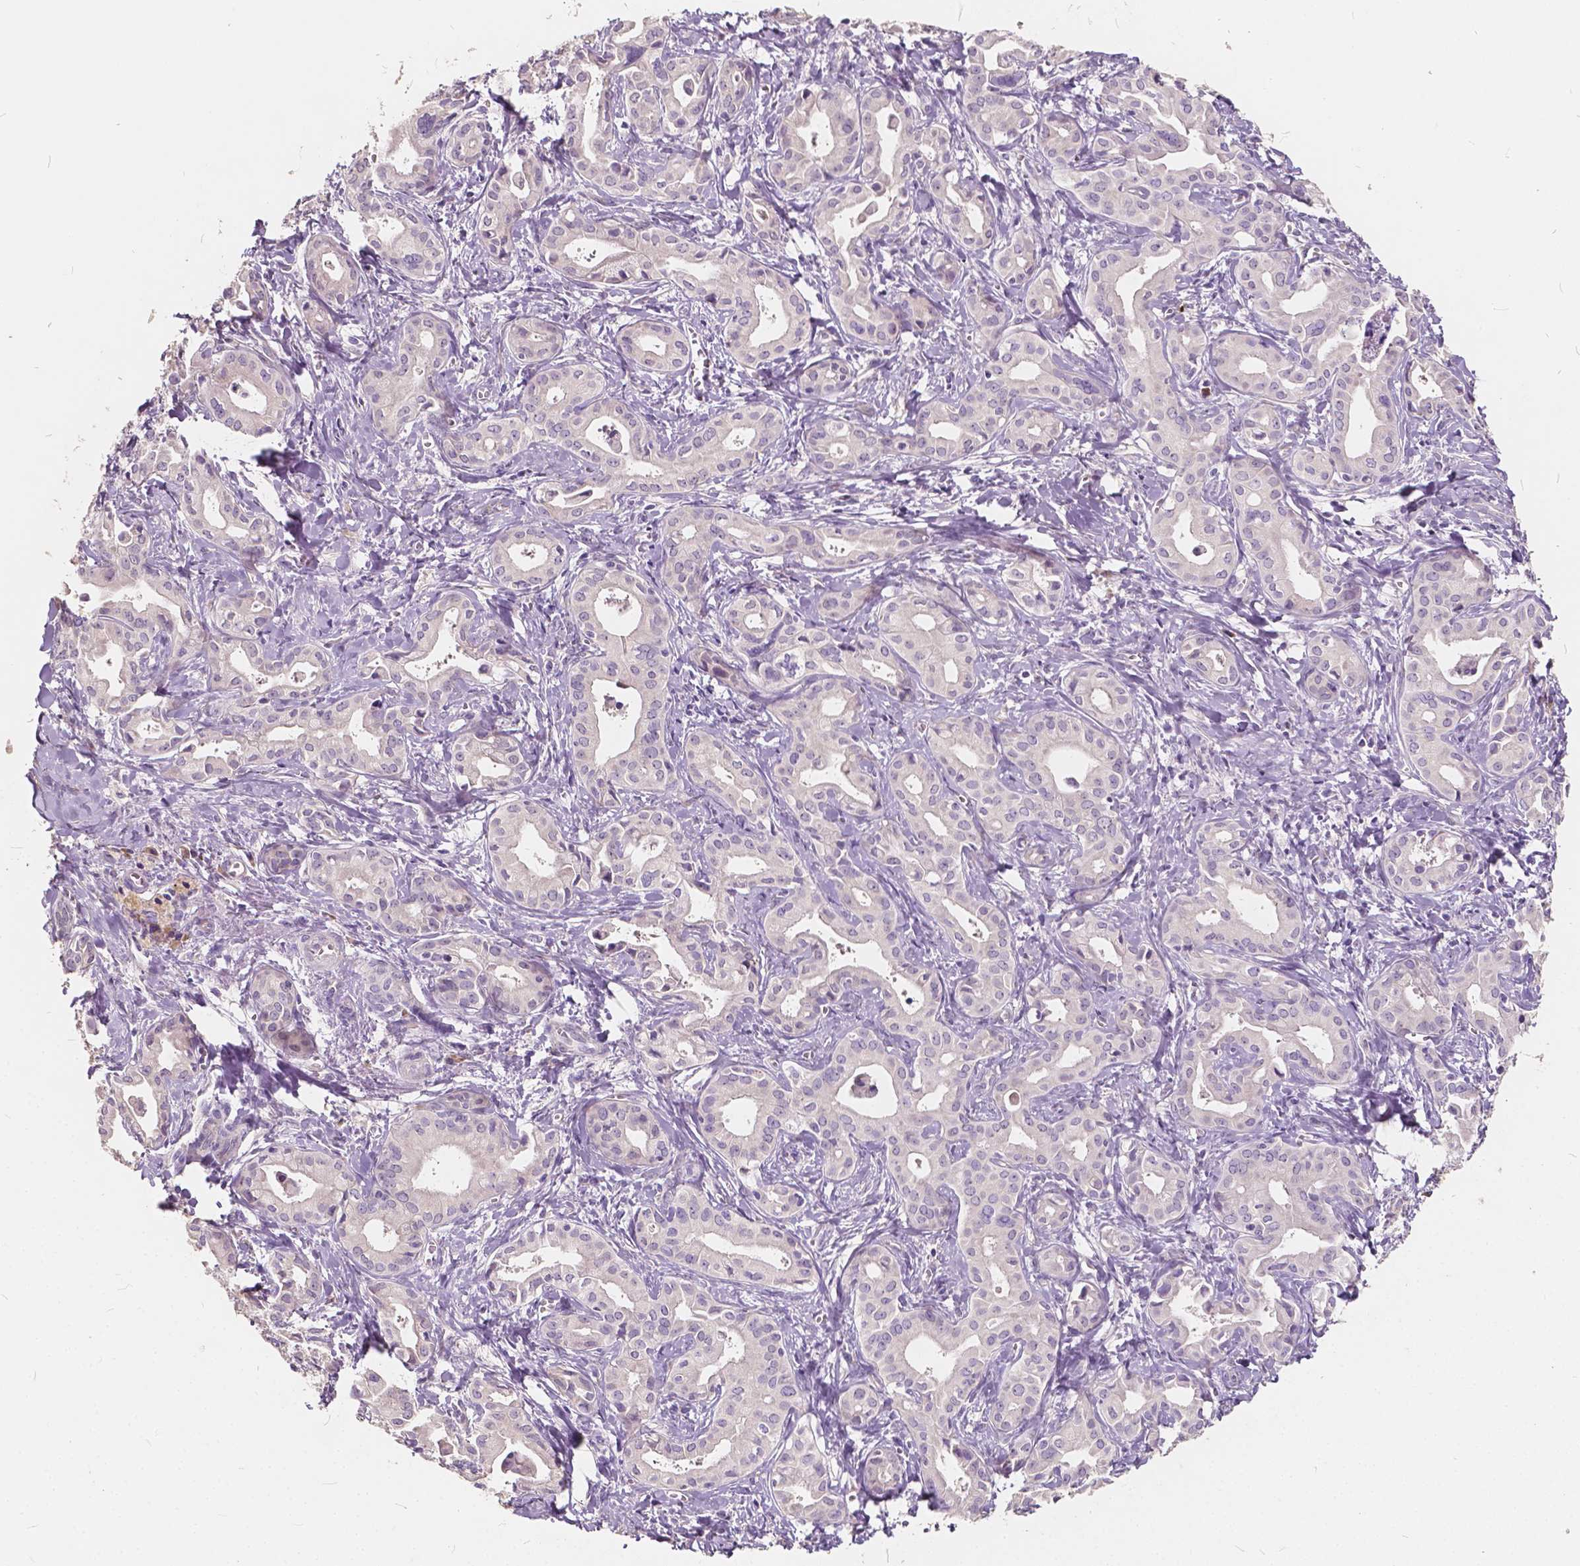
{"staining": {"intensity": "negative", "quantity": "none", "location": "none"}, "tissue": "liver cancer", "cell_type": "Tumor cells", "image_type": "cancer", "snomed": [{"axis": "morphology", "description": "Cholangiocarcinoma"}, {"axis": "topography", "description": "Liver"}], "caption": "This is an immunohistochemistry (IHC) image of human liver cancer. There is no expression in tumor cells.", "gene": "SLC7A8", "patient": {"sex": "female", "age": 65}}